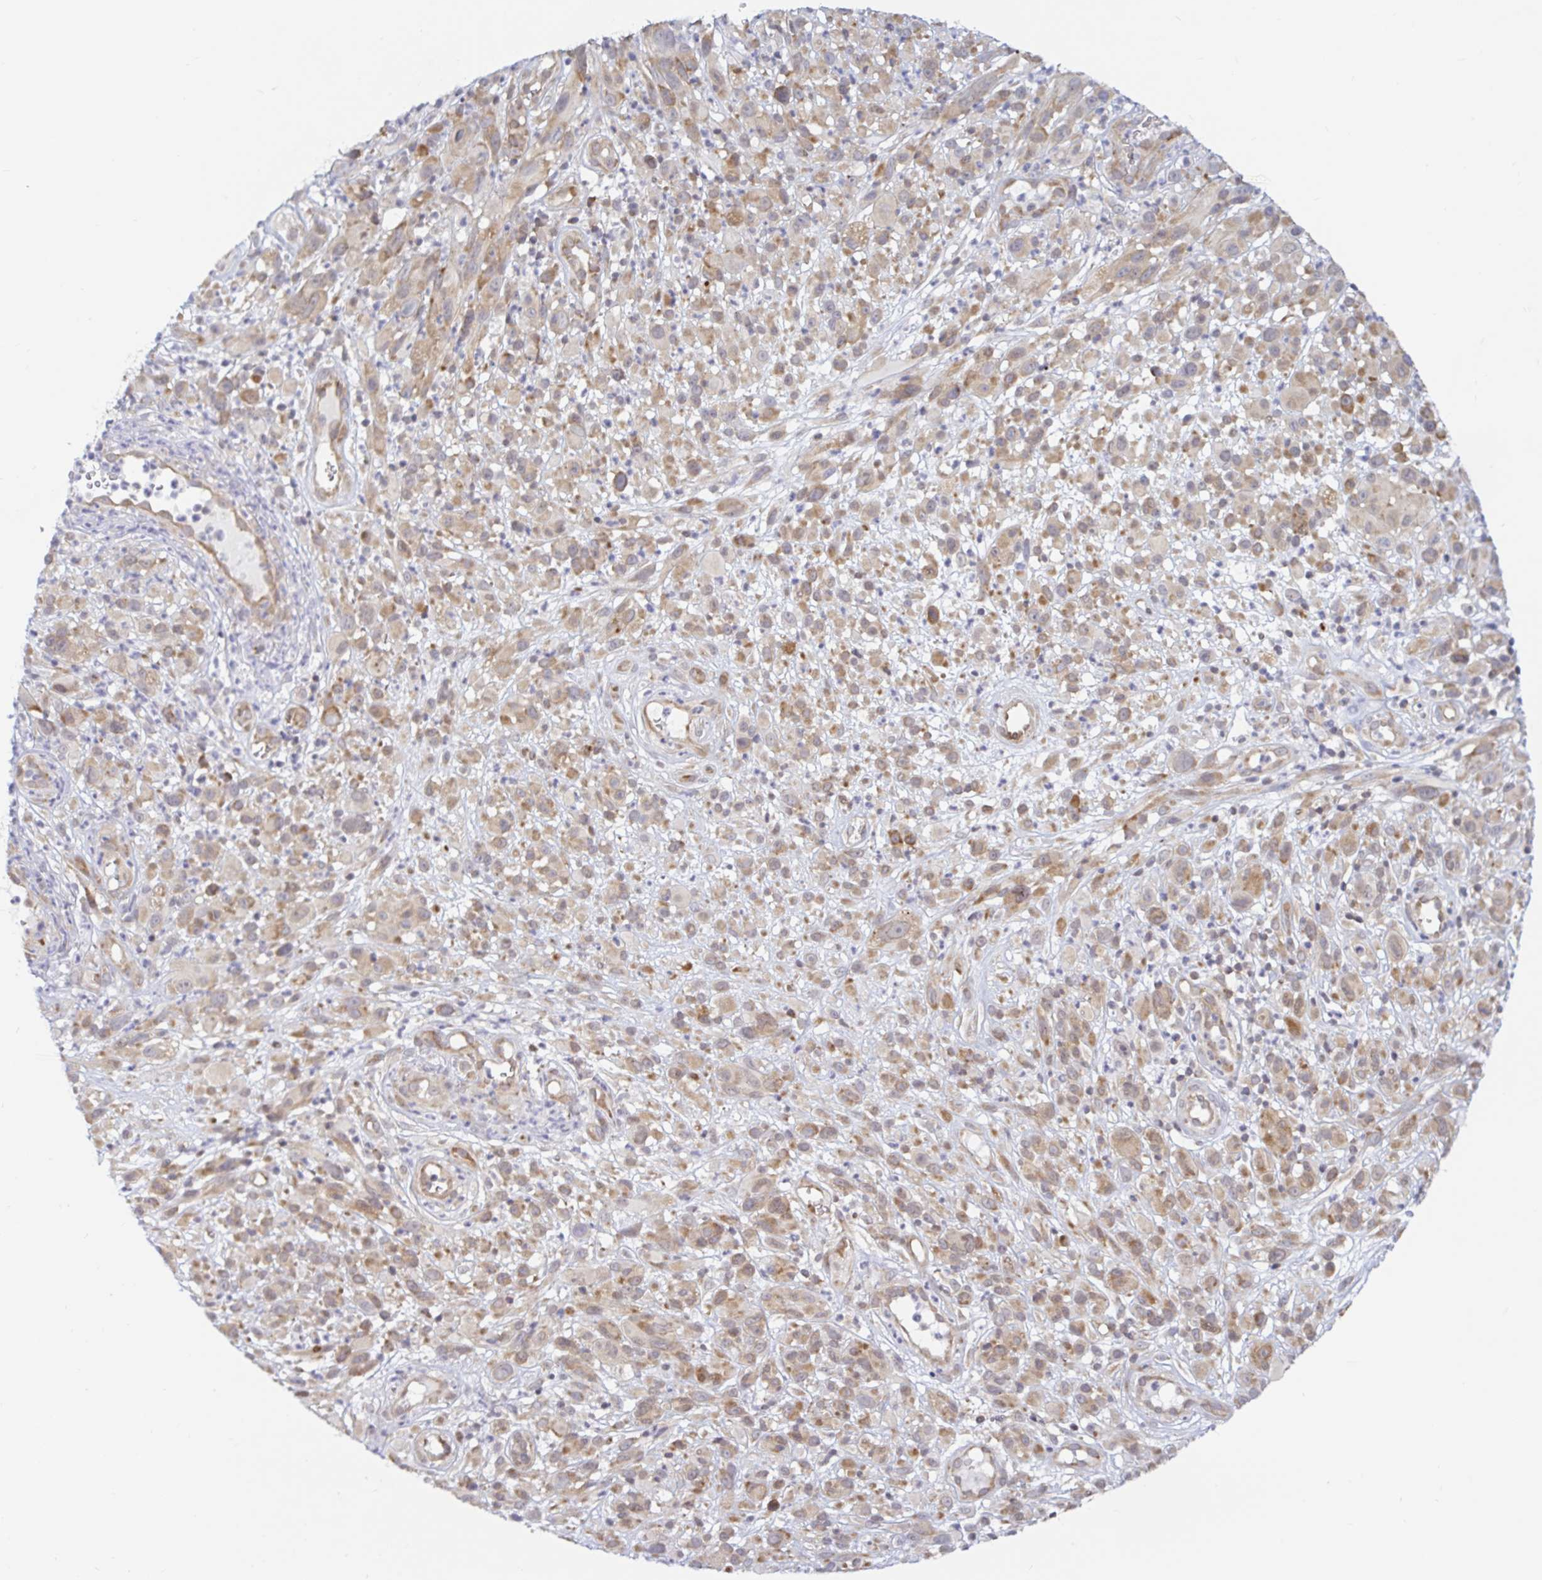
{"staining": {"intensity": "weak", "quantity": ">75%", "location": "cytoplasmic/membranous"}, "tissue": "melanoma", "cell_type": "Tumor cells", "image_type": "cancer", "snomed": [{"axis": "morphology", "description": "Malignant melanoma, NOS"}, {"axis": "topography", "description": "Skin"}], "caption": "IHC micrograph of human malignant melanoma stained for a protein (brown), which demonstrates low levels of weak cytoplasmic/membranous positivity in about >75% of tumor cells.", "gene": "LARP1", "patient": {"sex": "male", "age": 68}}